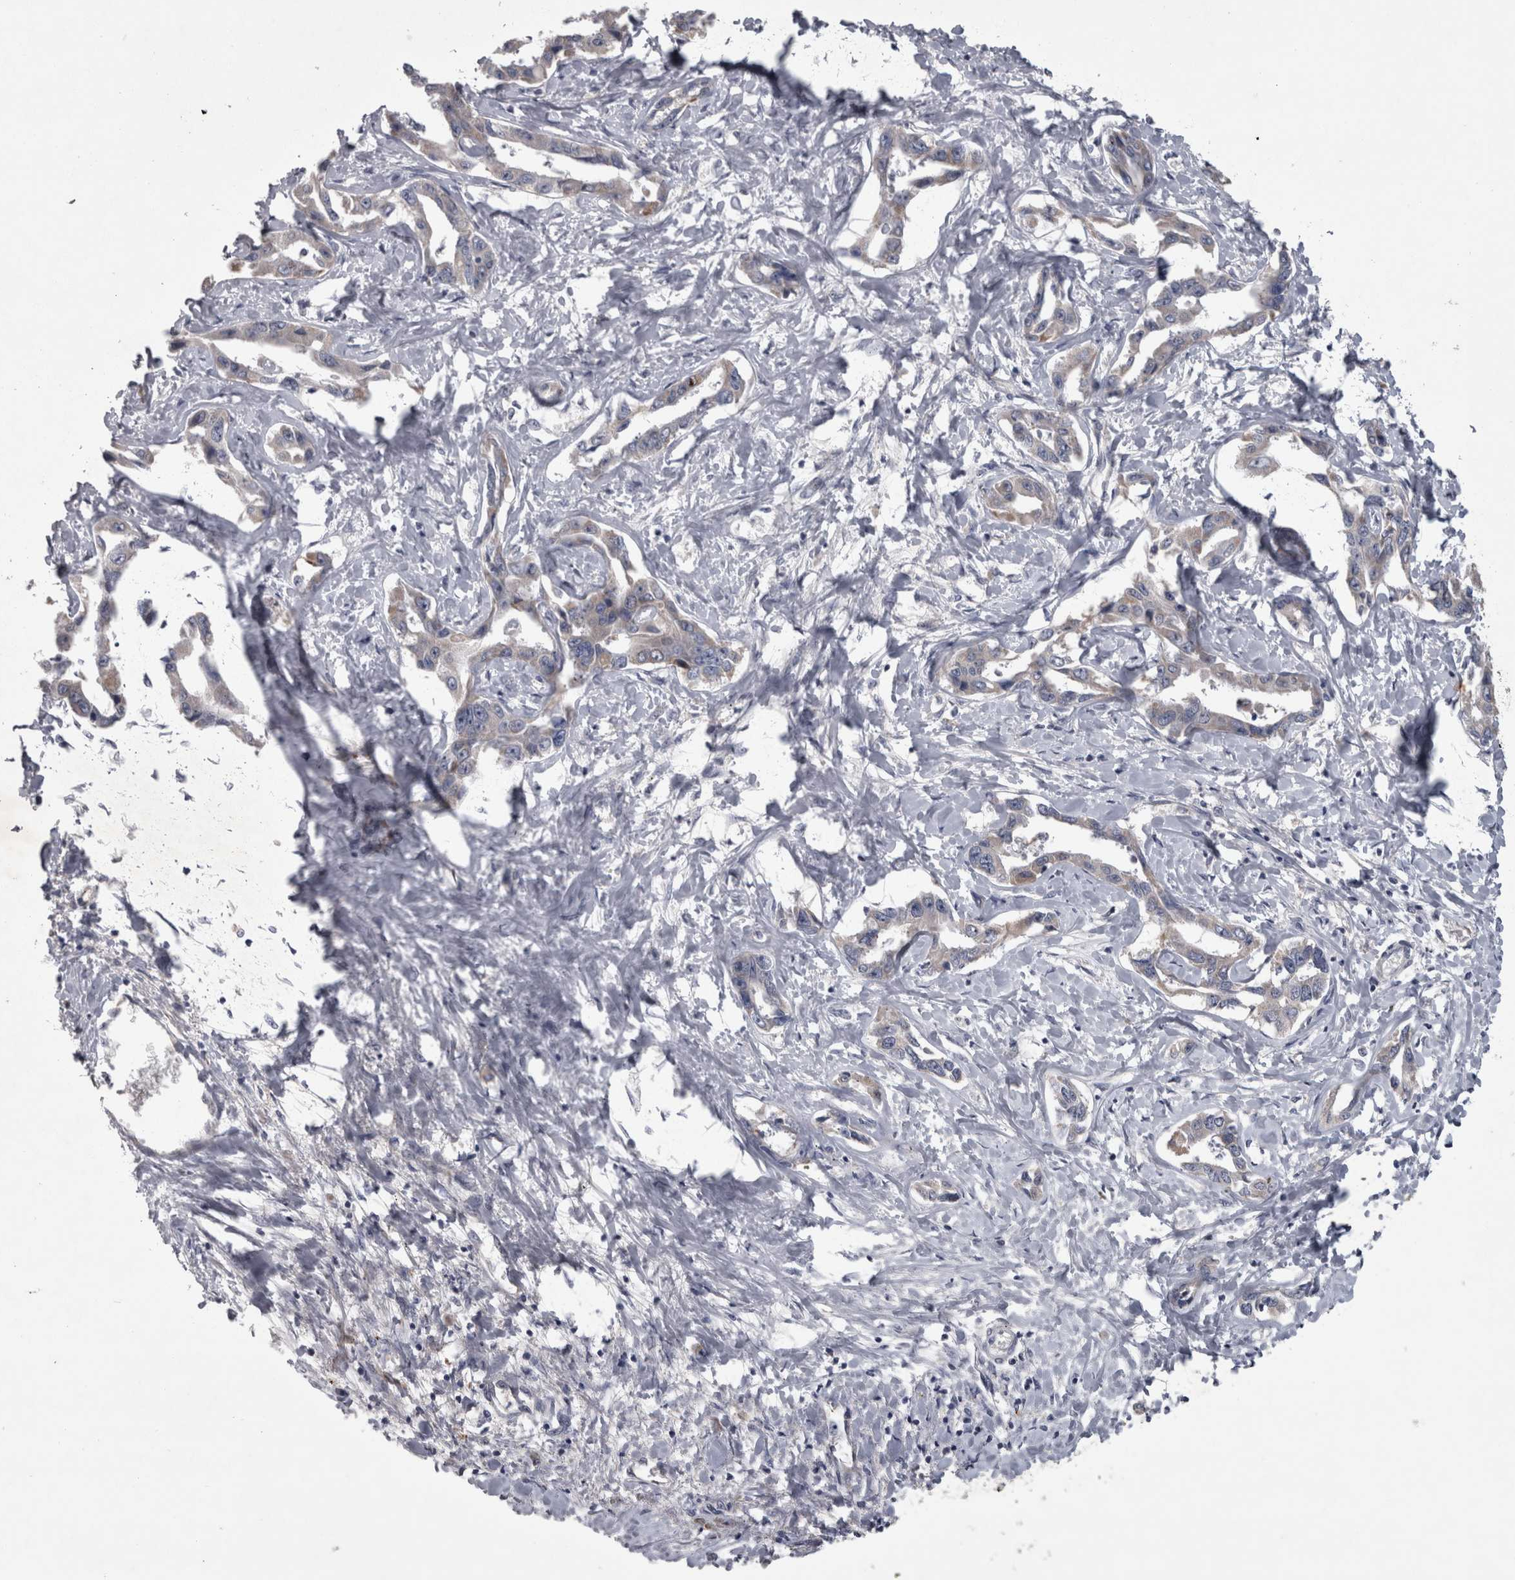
{"staining": {"intensity": "weak", "quantity": "<25%", "location": "cytoplasmic/membranous"}, "tissue": "liver cancer", "cell_type": "Tumor cells", "image_type": "cancer", "snomed": [{"axis": "morphology", "description": "Cholangiocarcinoma"}, {"axis": "topography", "description": "Liver"}], "caption": "Immunohistochemistry histopathology image of neoplastic tissue: liver cancer (cholangiocarcinoma) stained with DAB (3,3'-diaminobenzidine) reveals no significant protein staining in tumor cells.", "gene": "DBT", "patient": {"sex": "male", "age": 59}}